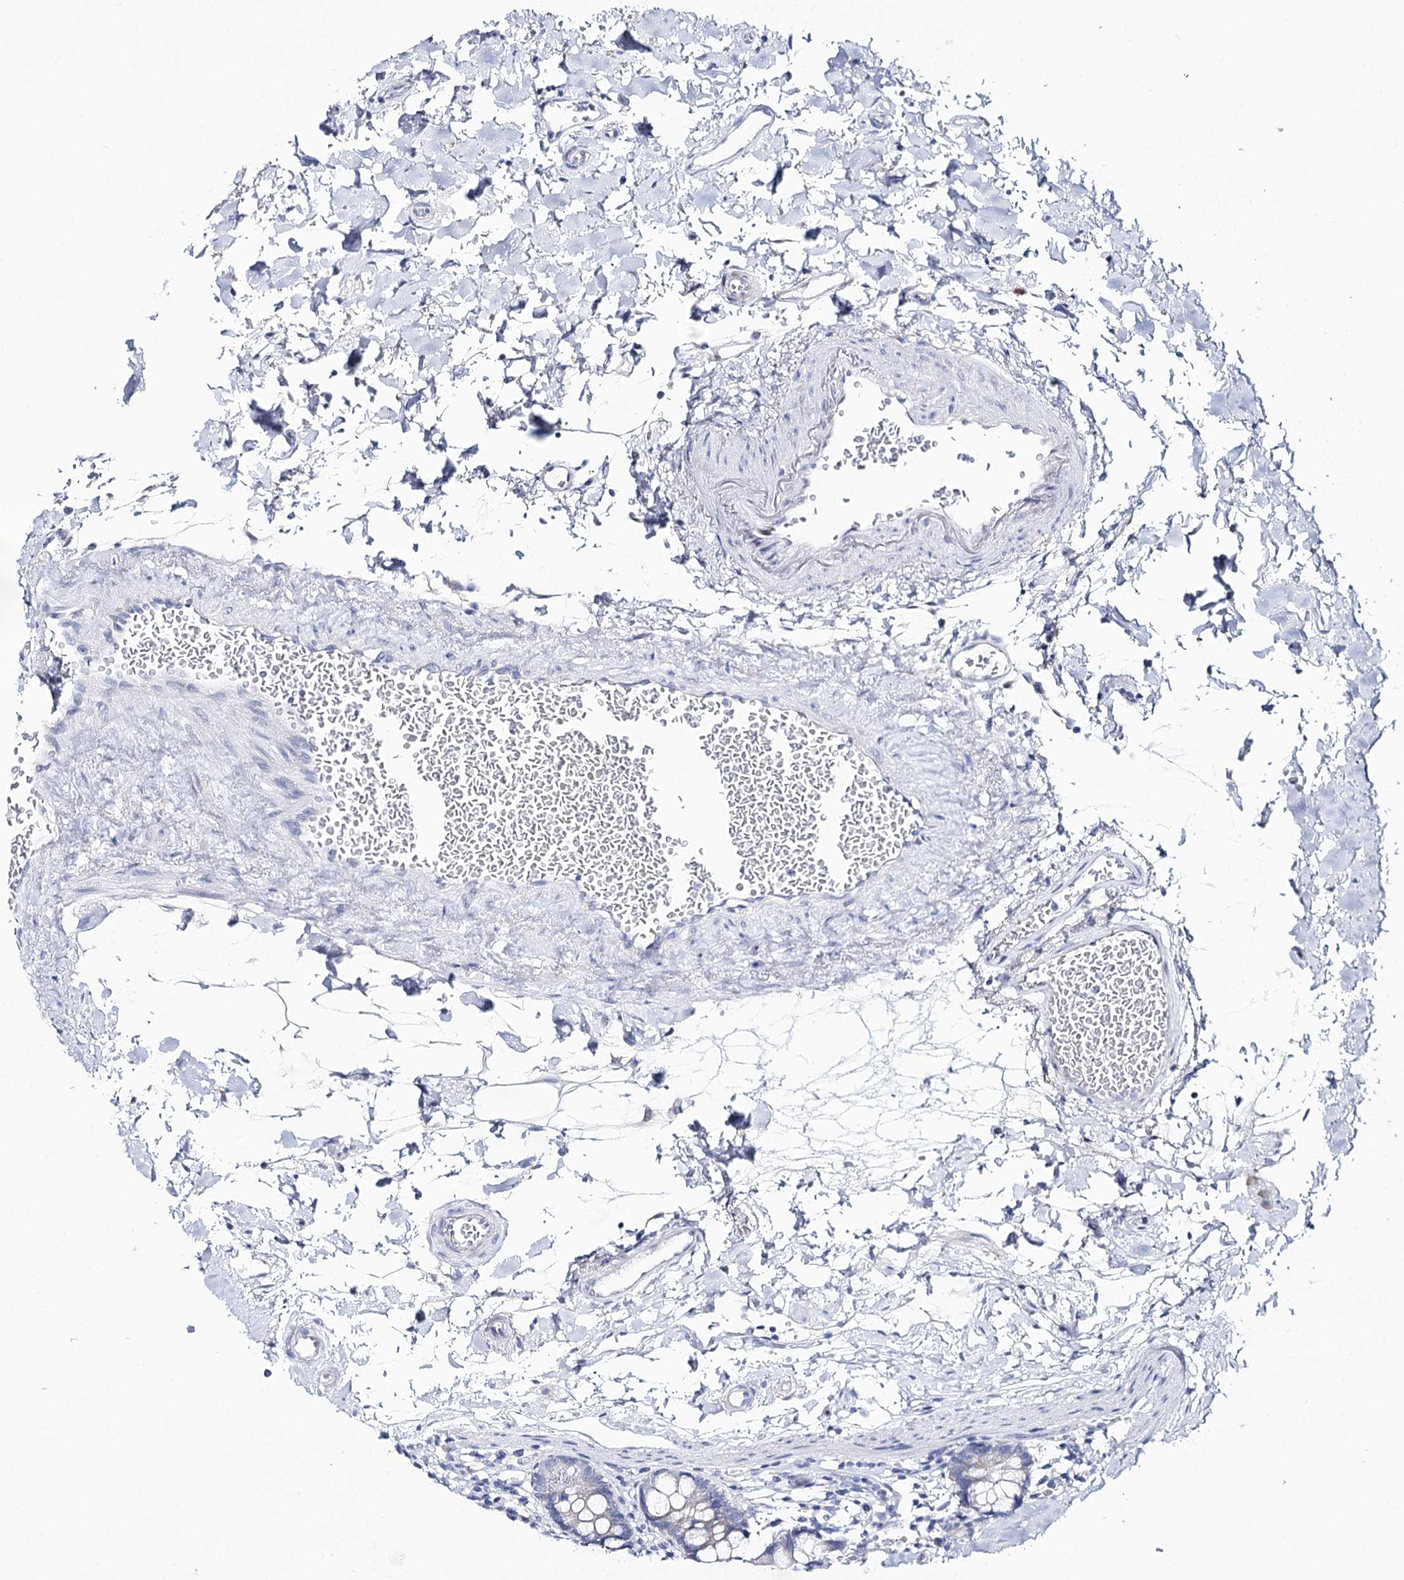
{"staining": {"intensity": "negative", "quantity": "none", "location": "none"}, "tissue": "small intestine", "cell_type": "Glandular cells", "image_type": "normal", "snomed": [{"axis": "morphology", "description": "Normal tissue, NOS"}, {"axis": "topography", "description": "Small intestine"}], "caption": "An immunohistochemistry (IHC) photomicrograph of unremarkable small intestine is shown. There is no staining in glandular cells of small intestine. The staining is performed using DAB (3,3'-diaminobenzidine) brown chromogen with nuclei counter-stained in using hematoxylin.", "gene": "CSN3", "patient": {"sex": "female", "age": 84}}